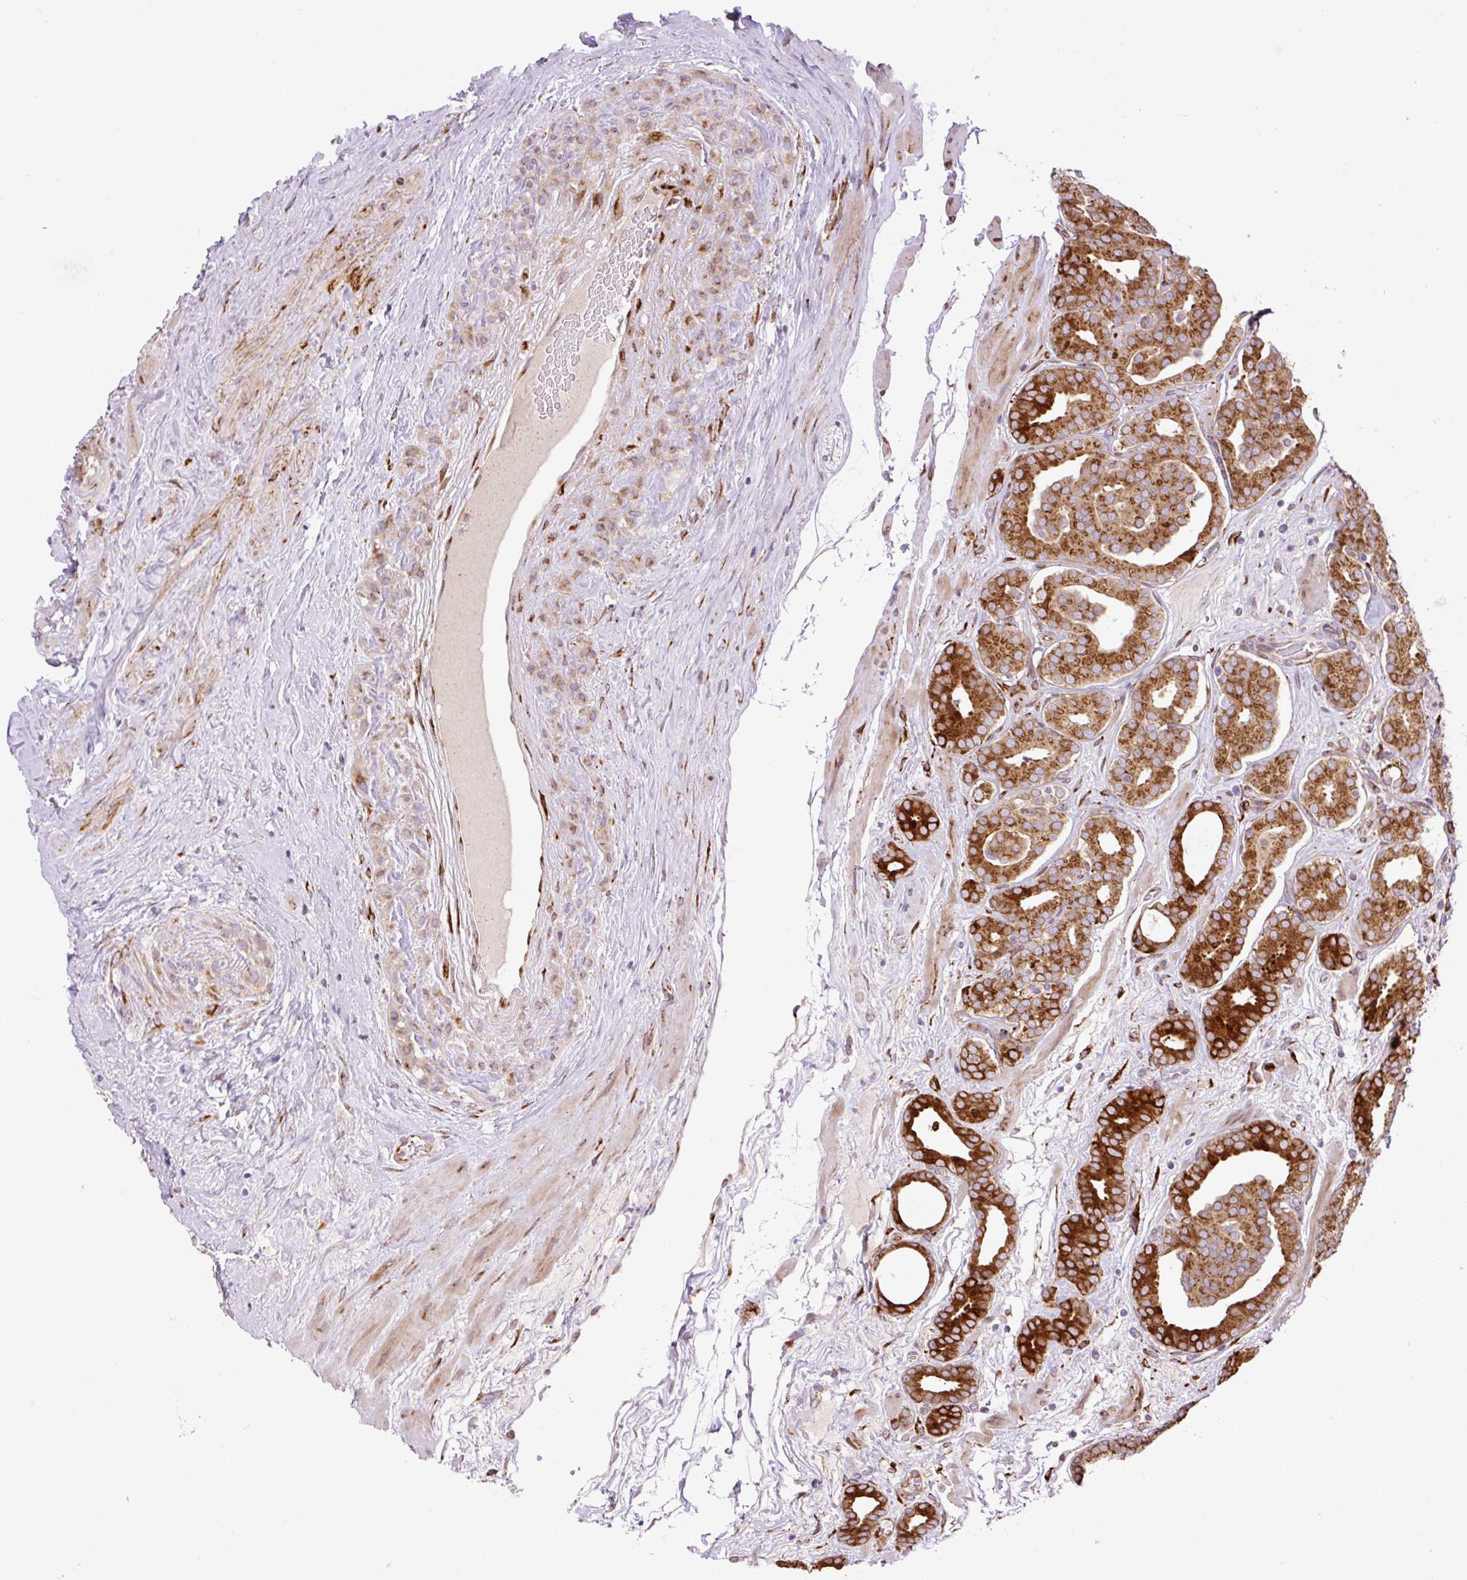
{"staining": {"intensity": "strong", "quantity": ">75%", "location": "cytoplasmic/membranous"}, "tissue": "prostate cancer", "cell_type": "Tumor cells", "image_type": "cancer", "snomed": [{"axis": "morphology", "description": "Adenocarcinoma, High grade"}, {"axis": "topography", "description": "Prostate"}], "caption": "Immunohistochemistry (IHC) image of neoplastic tissue: human prostate cancer (high-grade adenocarcinoma) stained using IHC demonstrates high levels of strong protein expression localized specifically in the cytoplasmic/membranous of tumor cells, appearing as a cytoplasmic/membranous brown color.", "gene": "RAB30", "patient": {"sex": "male", "age": 66}}